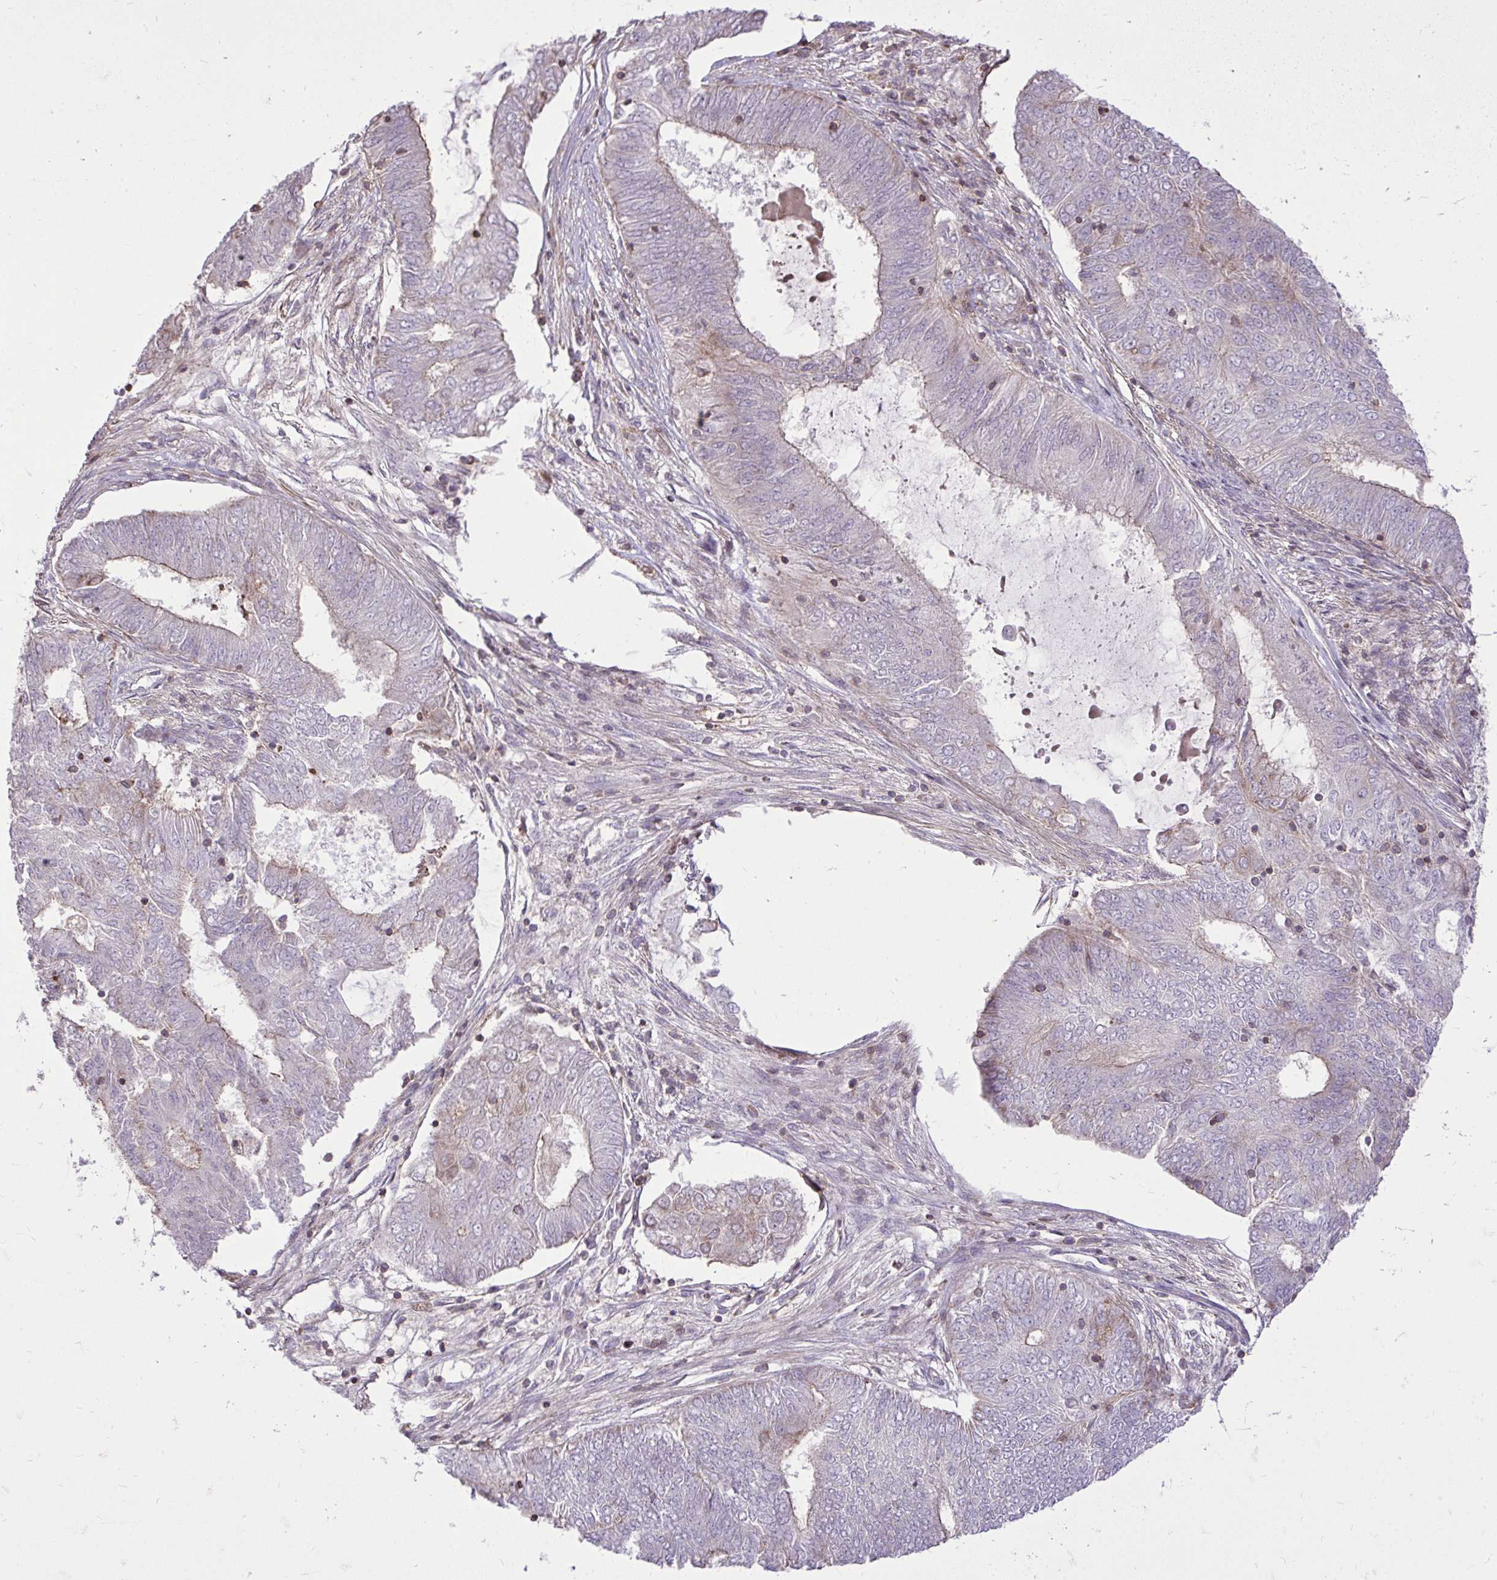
{"staining": {"intensity": "weak", "quantity": "<25%", "location": "cytoplasmic/membranous"}, "tissue": "endometrial cancer", "cell_type": "Tumor cells", "image_type": "cancer", "snomed": [{"axis": "morphology", "description": "Adenocarcinoma, NOS"}, {"axis": "topography", "description": "Endometrium"}], "caption": "An immunohistochemistry (IHC) image of endometrial adenocarcinoma is shown. There is no staining in tumor cells of endometrial adenocarcinoma.", "gene": "SLC7A5", "patient": {"sex": "female", "age": 62}}